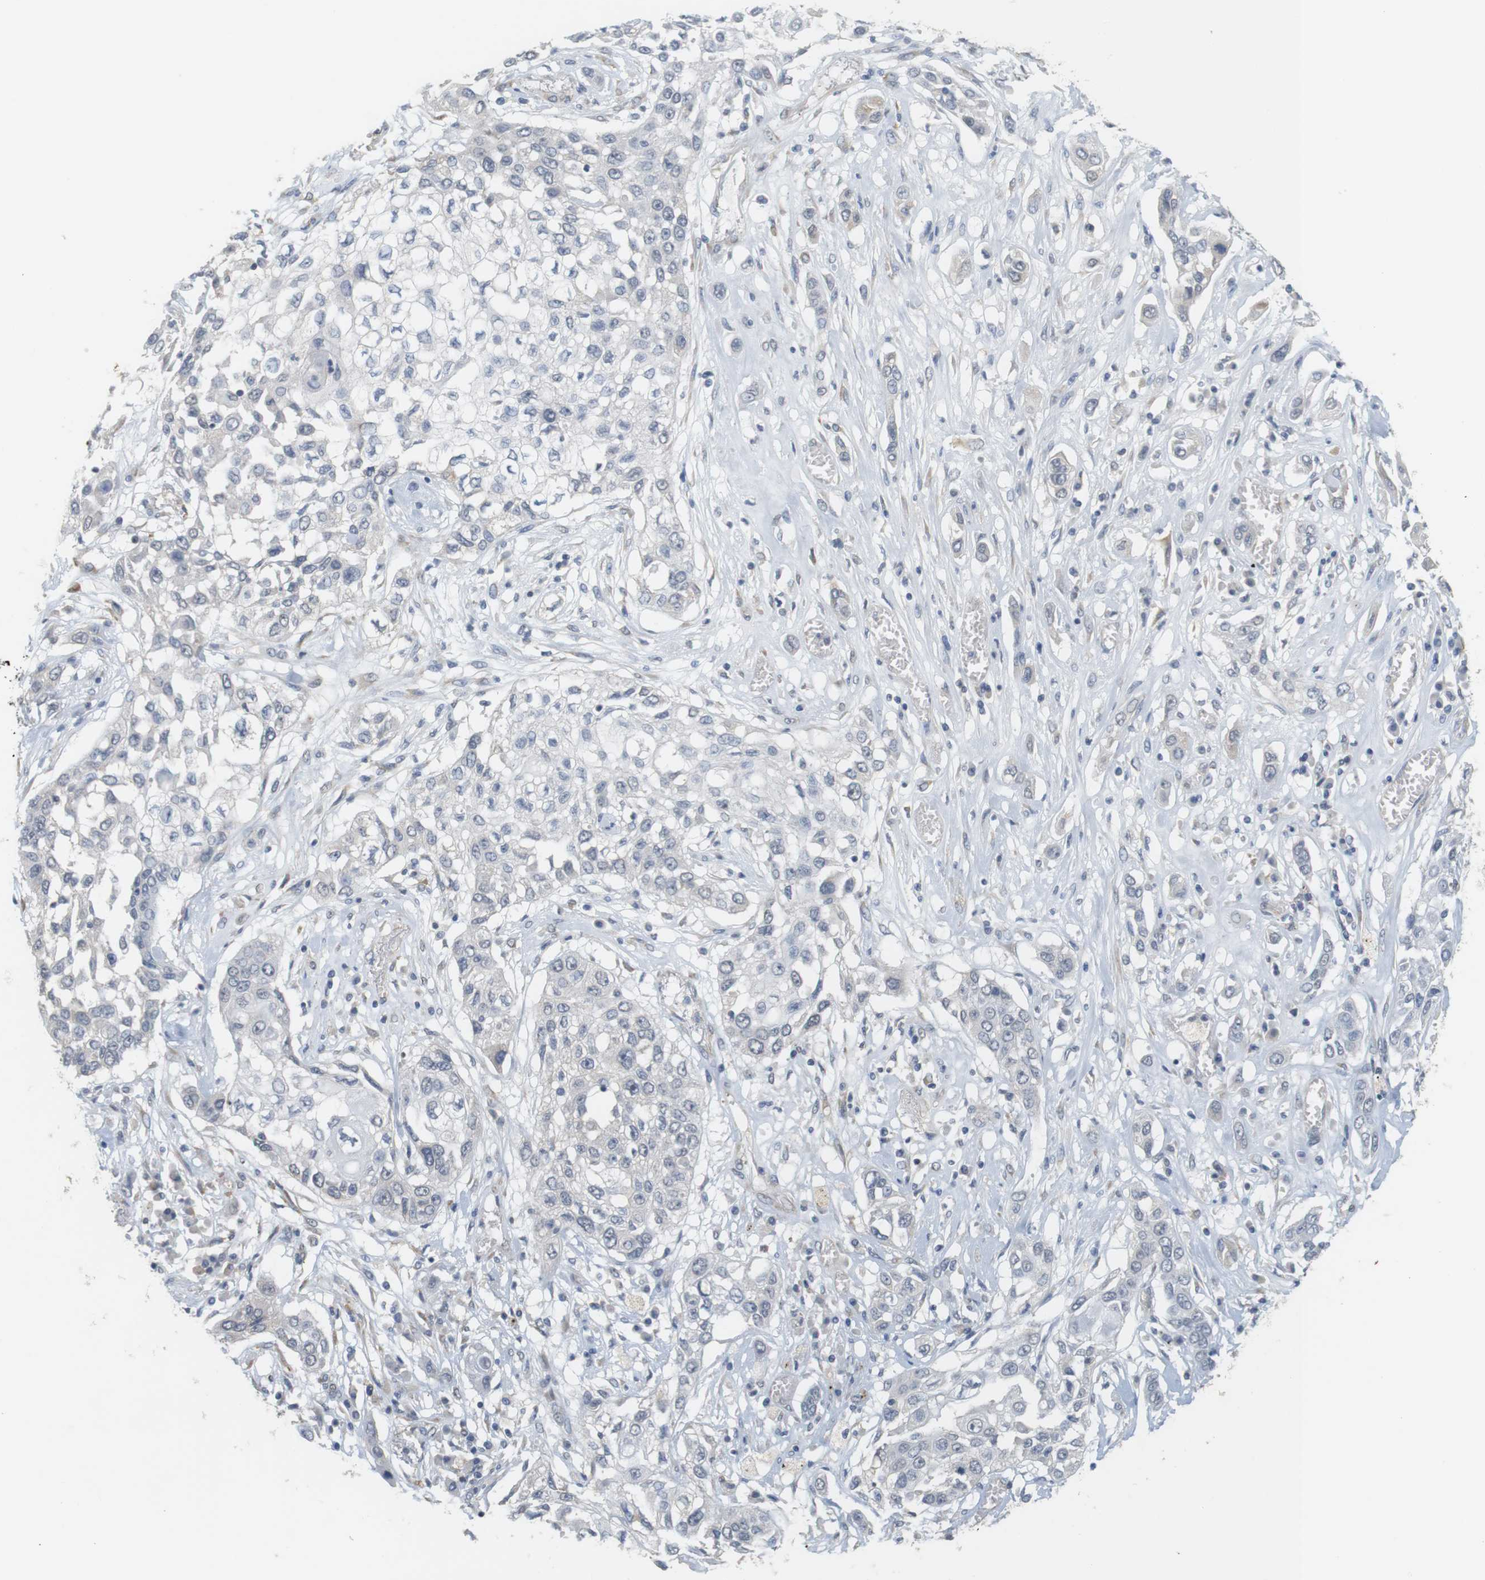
{"staining": {"intensity": "negative", "quantity": "none", "location": "none"}, "tissue": "lung cancer", "cell_type": "Tumor cells", "image_type": "cancer", "snomed": [{"axis": "morphology", "description": "Squamous cell carcinoma, NOS"}, {"axis": "topography", "description": "Lung"}], "caption": "Protein analysis of lung cancer (squamous cell carcinoma) shows no significant positivity in tumor cells.", "gene": "OSR1", "patient": {"sex": "male", "age": 71}}